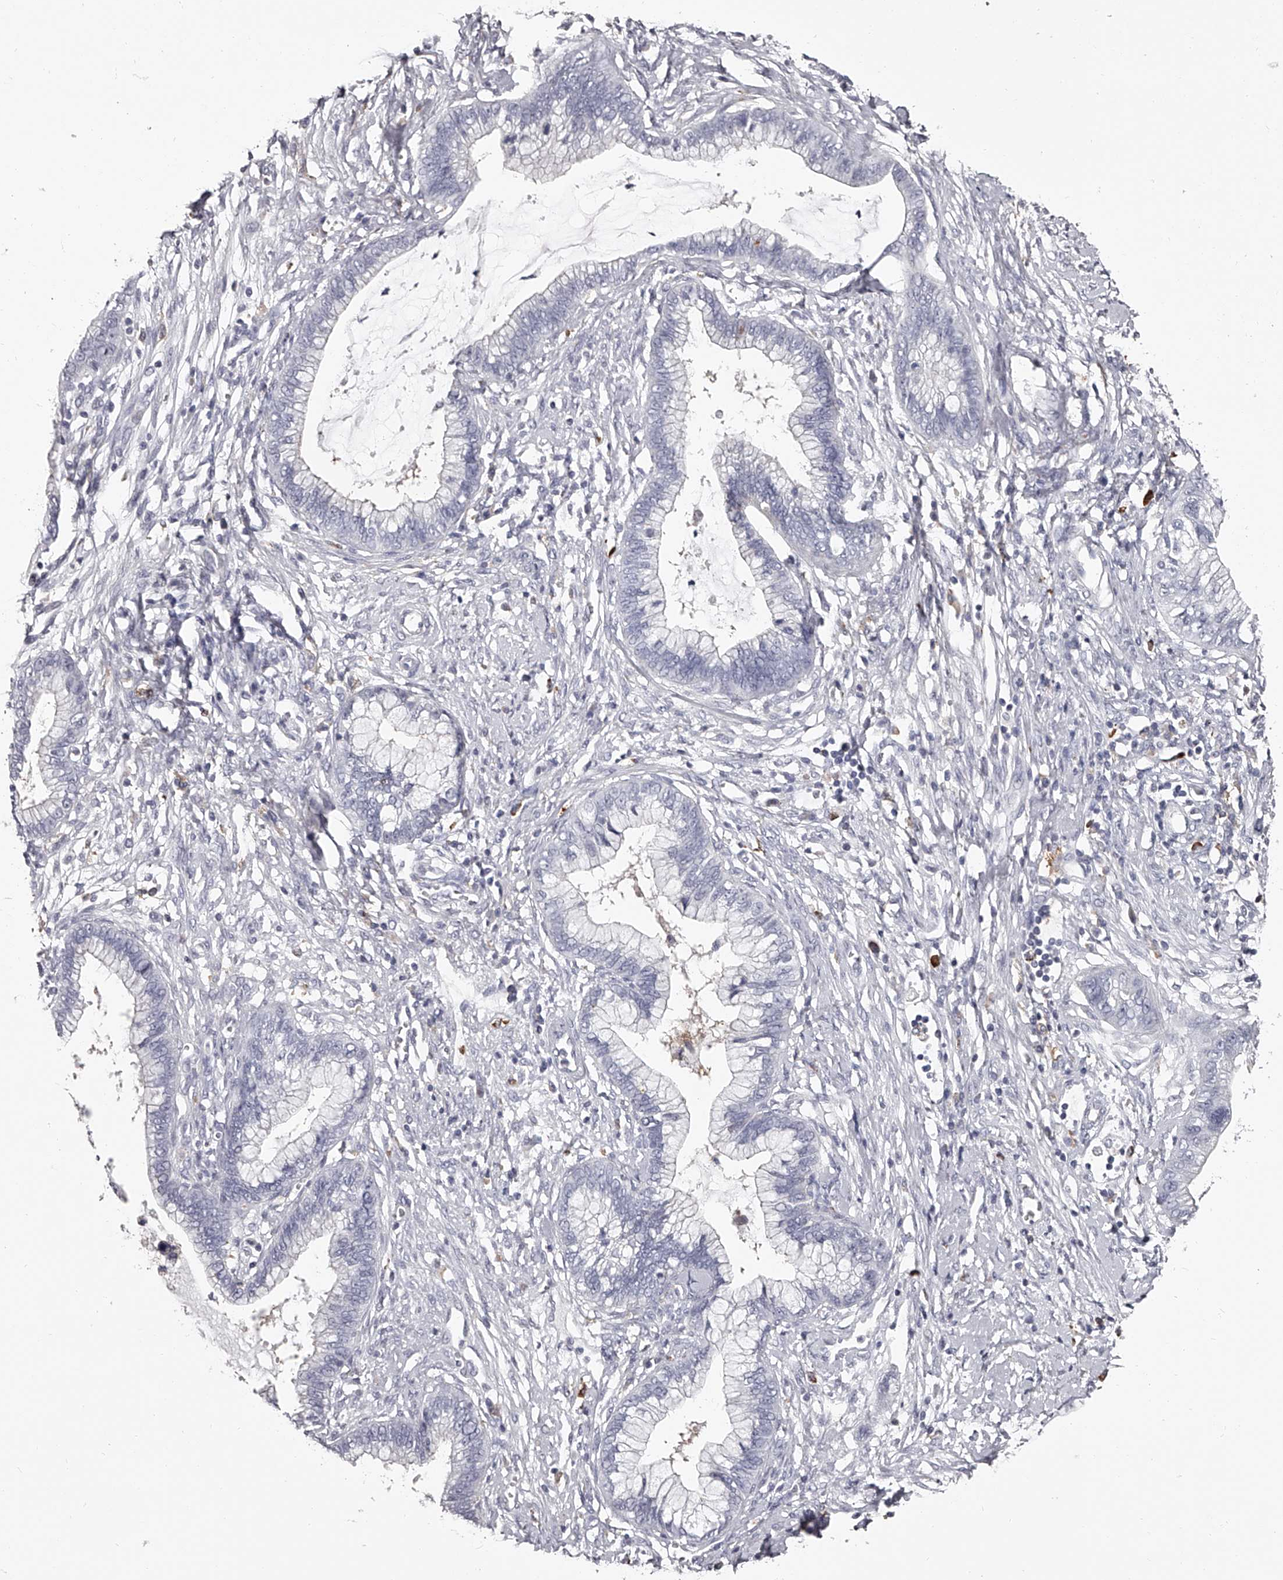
{"staining": {"intensity": "negative", "quantity": "none", "location": "none"}, "tissue": "cervical cancer", "cell_type": "Tumor cells", "image_type": "cancer", "snomed": [{"axis": "morphology", "description": "Adenocarcinoma, NOS"}, {"axis": "topography", "description": "Cervix"}], "caption": "Protein analysis of cervical adenocarcinoma demonstrates no significant expression in tumor cells.", "gene": "PACSIN1", "patient": {"sex": "female", "age": 44}}